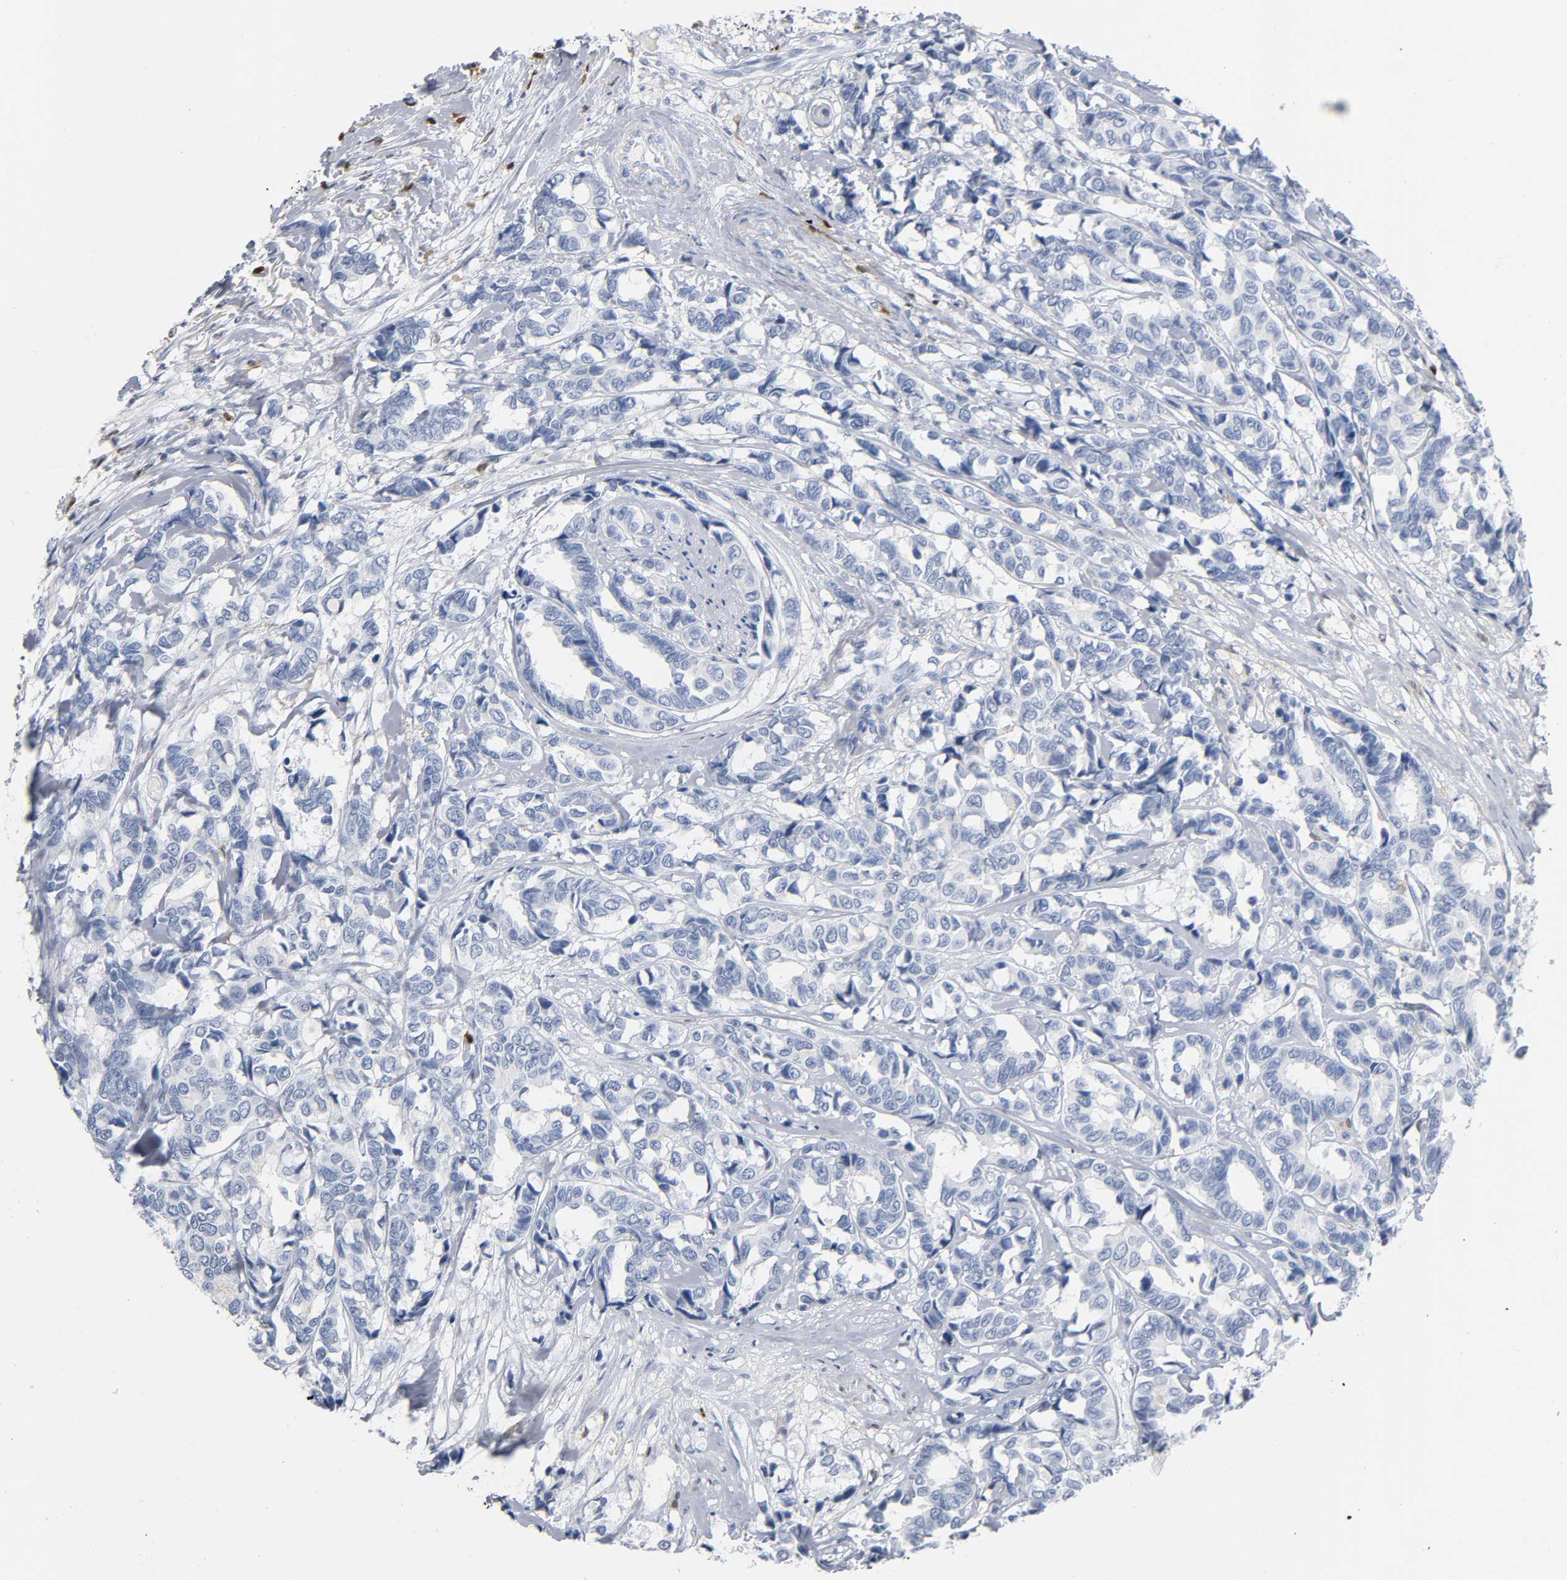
{"staining": {"intensity": "negative", "quantity": "none", "location": "none"}, "tissue": "breast cancer", "cell_type": "Tumor cells", "image_type": "cancer", "snomed": [{"axis": "morphology", "description": "Duct carcinoma"}, {"axis": "topography", "description": "Breast"}], "caption": "Breast infiltrating ductal carcinoma stained for a protein using immunohistochemistry (IHC) exhibits no staining tumor cells.", "gene": "DOK2", "patient": {"sex": "female", "age": 87}}